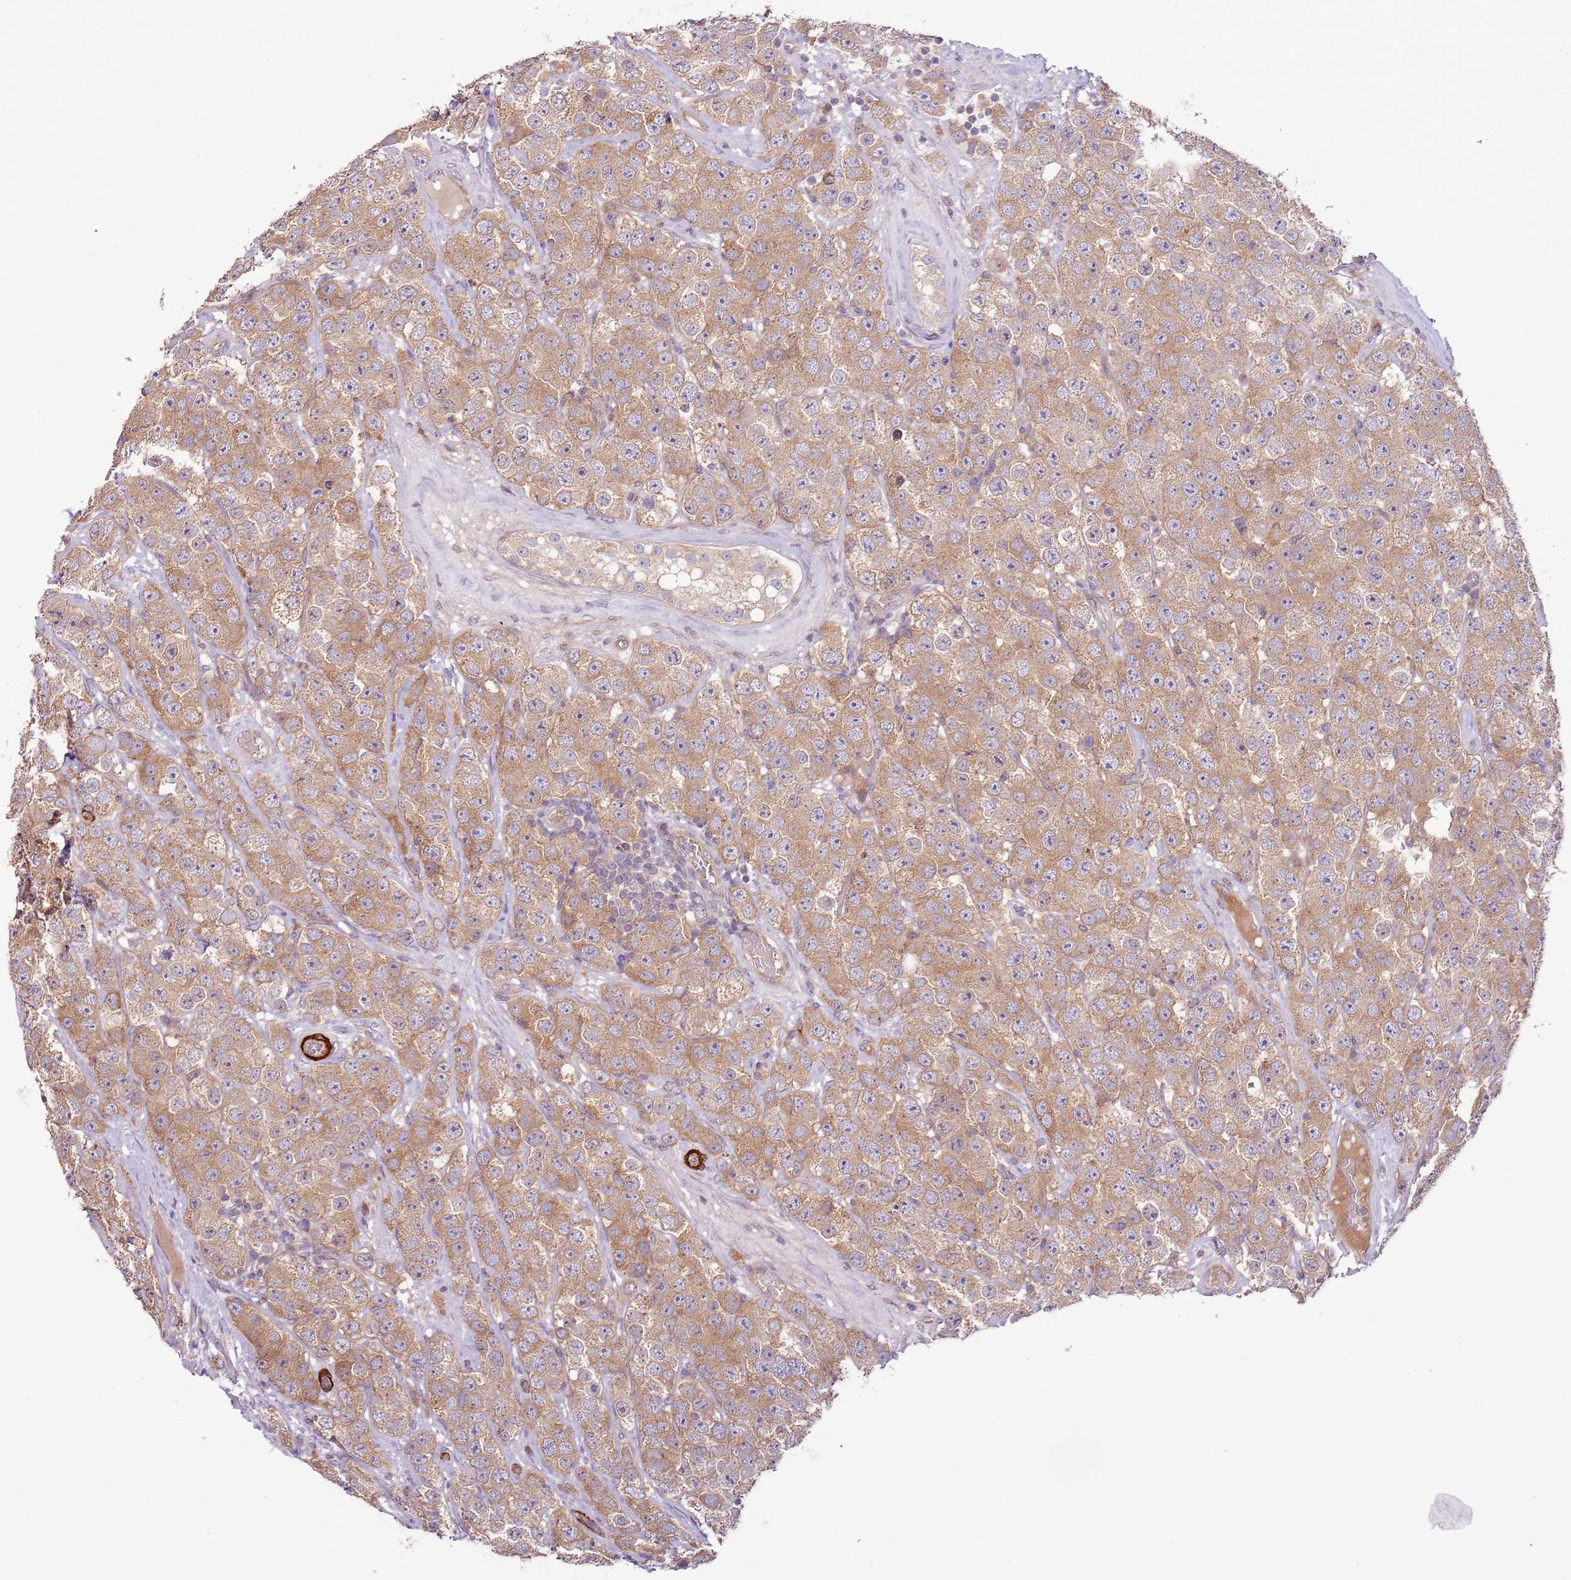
{"staining": {"intensity": "moderate", "quantity": ">75%", "location": "cytoplasmic/membranous"}, "tissue": "testis cancer", "cell_type": "Tumor cells", "image_type": "cancer", "snomed": [{"axis": "morphology", "description": "Seminoma, NOS"}, {"axis": "topography", "description": "Testis"}], "caption": "Protein expression analysis of human testis cancer (seminoma) reveals moderate cytoplasmic/membranous staining in approximately >75% of tumor cells.", "gene": "RNF128", "patient": {"sex": "male", "age": 28}}